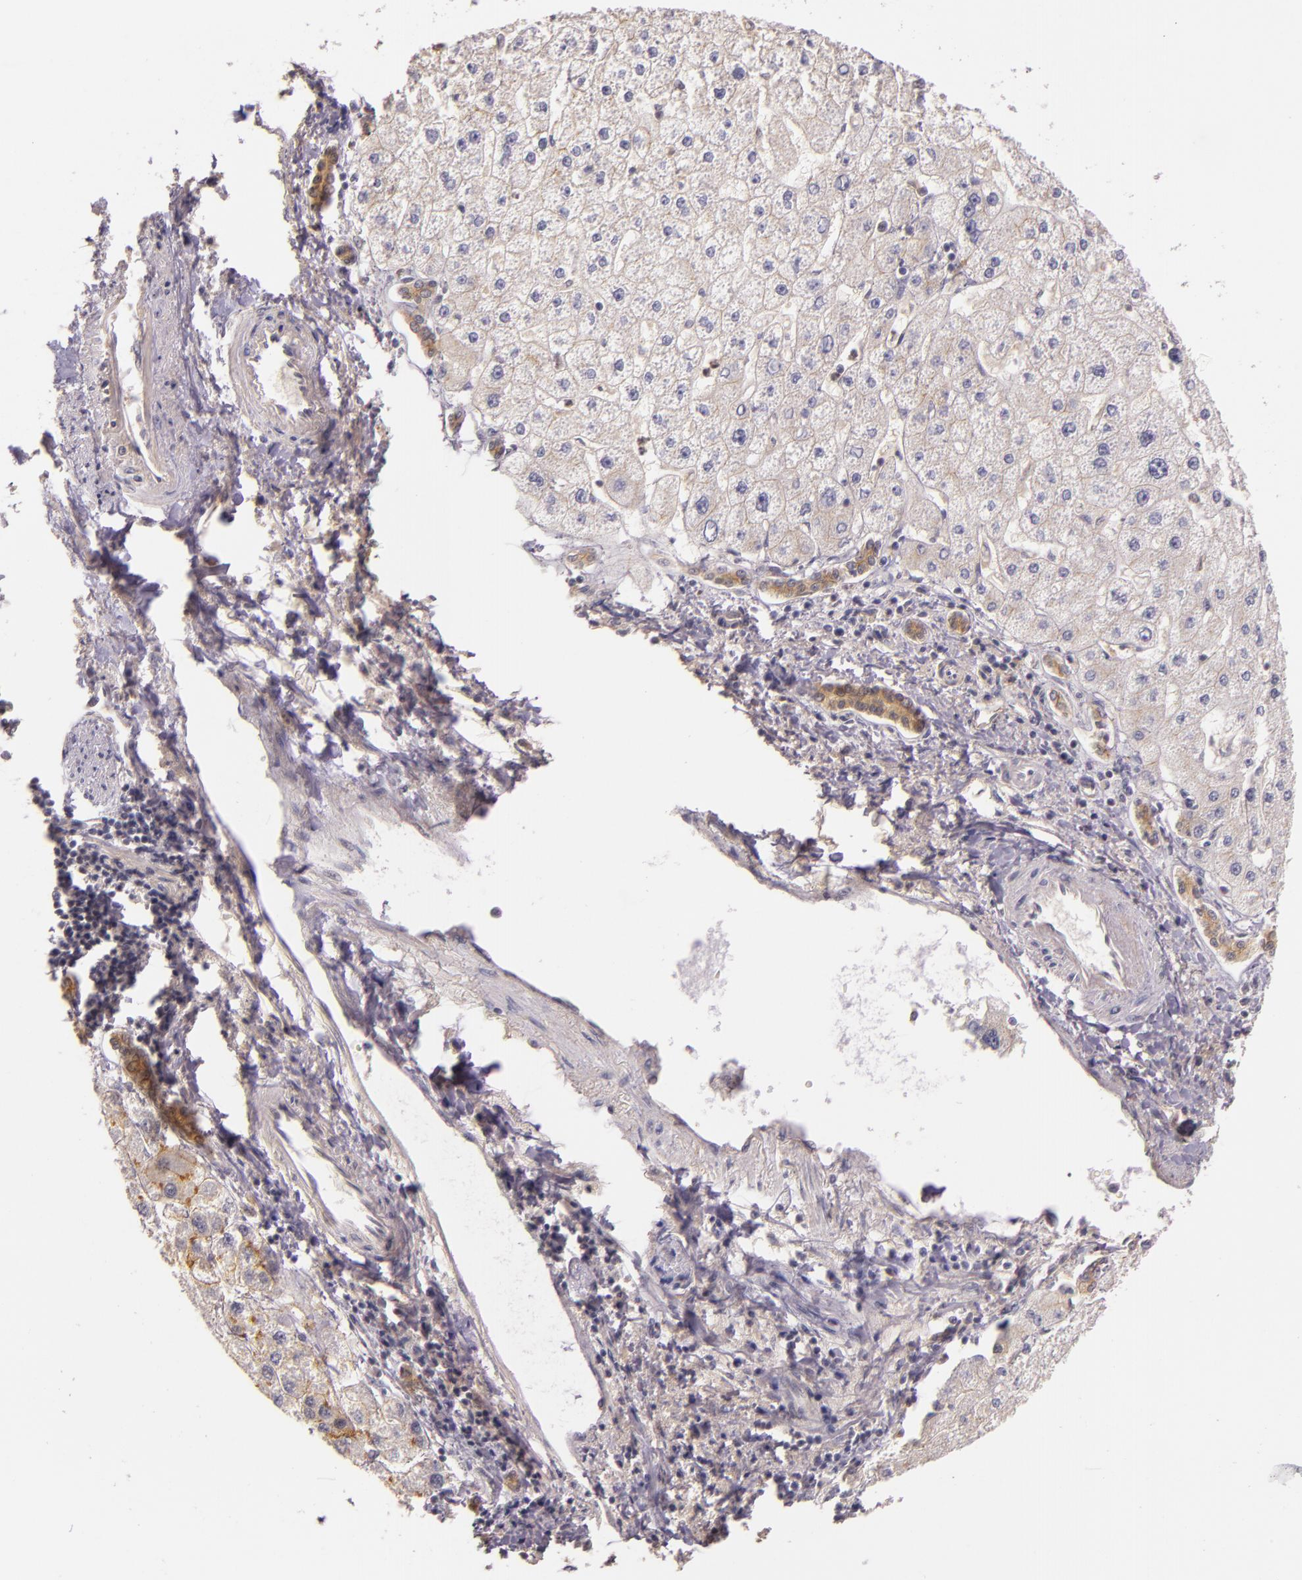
{"staining": {"intensity": "weak", "quantity": "25%-75%", "location": "cytoplasmic/membranous"}, "tissue": "liver cancer", "cell_type": "Tumor cells", "image_type": "cancer", "snomed": [{"axis": "morphology", "description": "Carcinoma, Hepatocellular, NOS"}, {"axis": "topography", "description": "Liver"}], "caption": "A brown stain shows weak cytoplasmic/membranous expression of a protein in hepatocellular carcinoma (liver) tumor cells. (Brightfield microscopy of DAB IHC at high magnification).", "gene": "ARMH4", "patient": {"sex": "female", "age": 85}}